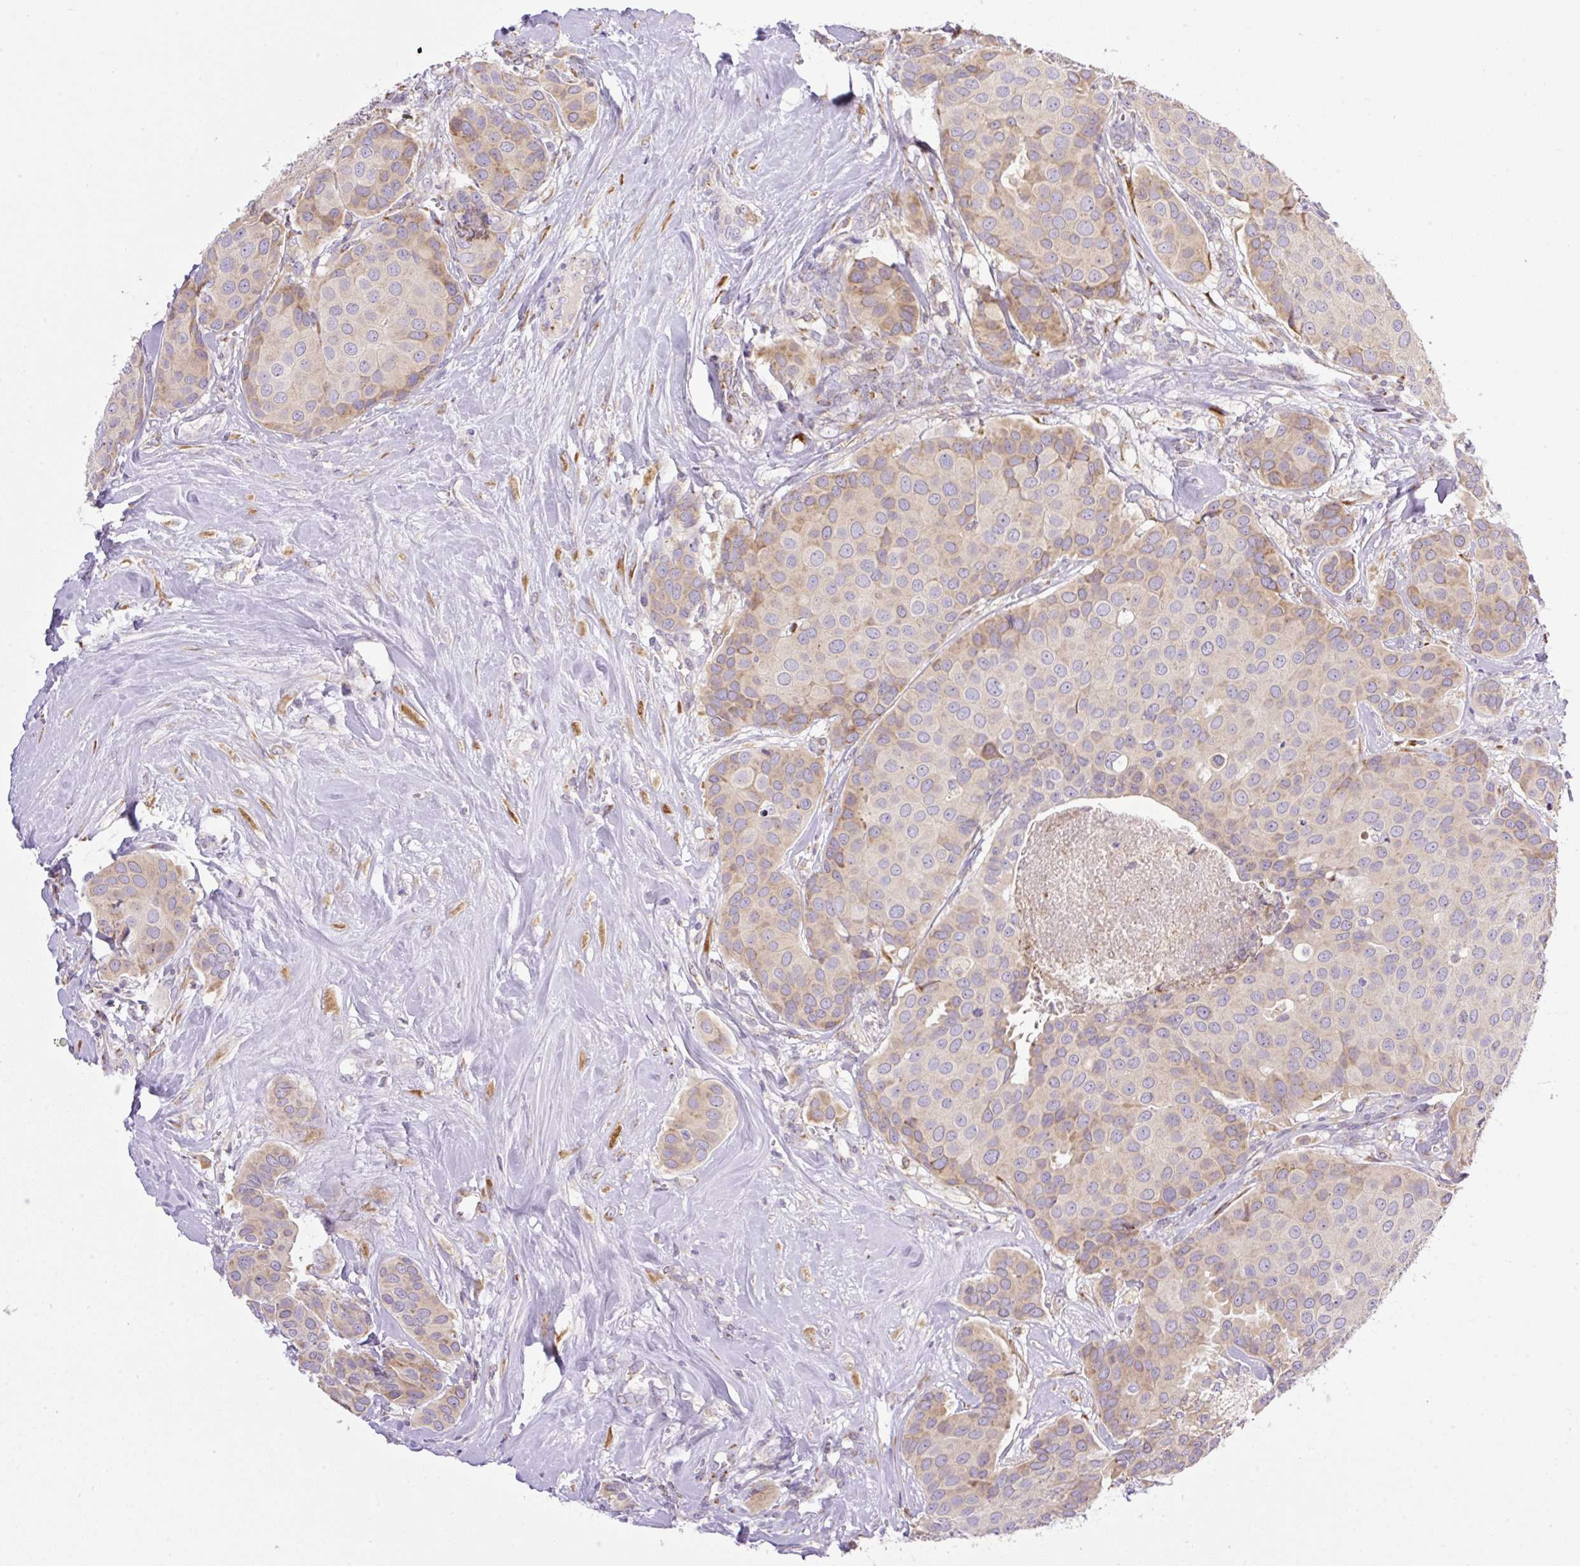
{"staining": {"intensity": "weak", "quantity": "25%-75%", "location": "cytoplasmic/membranous"}, "tissue": "breast cancer", "cell_type": "Tumor cells", "image_type": "cancer", "snomed": [{"axis": "morphology", "description": "Duct carcinoma"}, {"axis": "topography", "description": "Breast"}], "caption": "Protein staining by IHC exhibits weak cytoplasmic/membranous expression in approximately 25%-75% of tumor cells in breast invasive ductal carcinoma.", "gene": "POFUT1", "patient": {"sex": "female", "age": 70}}